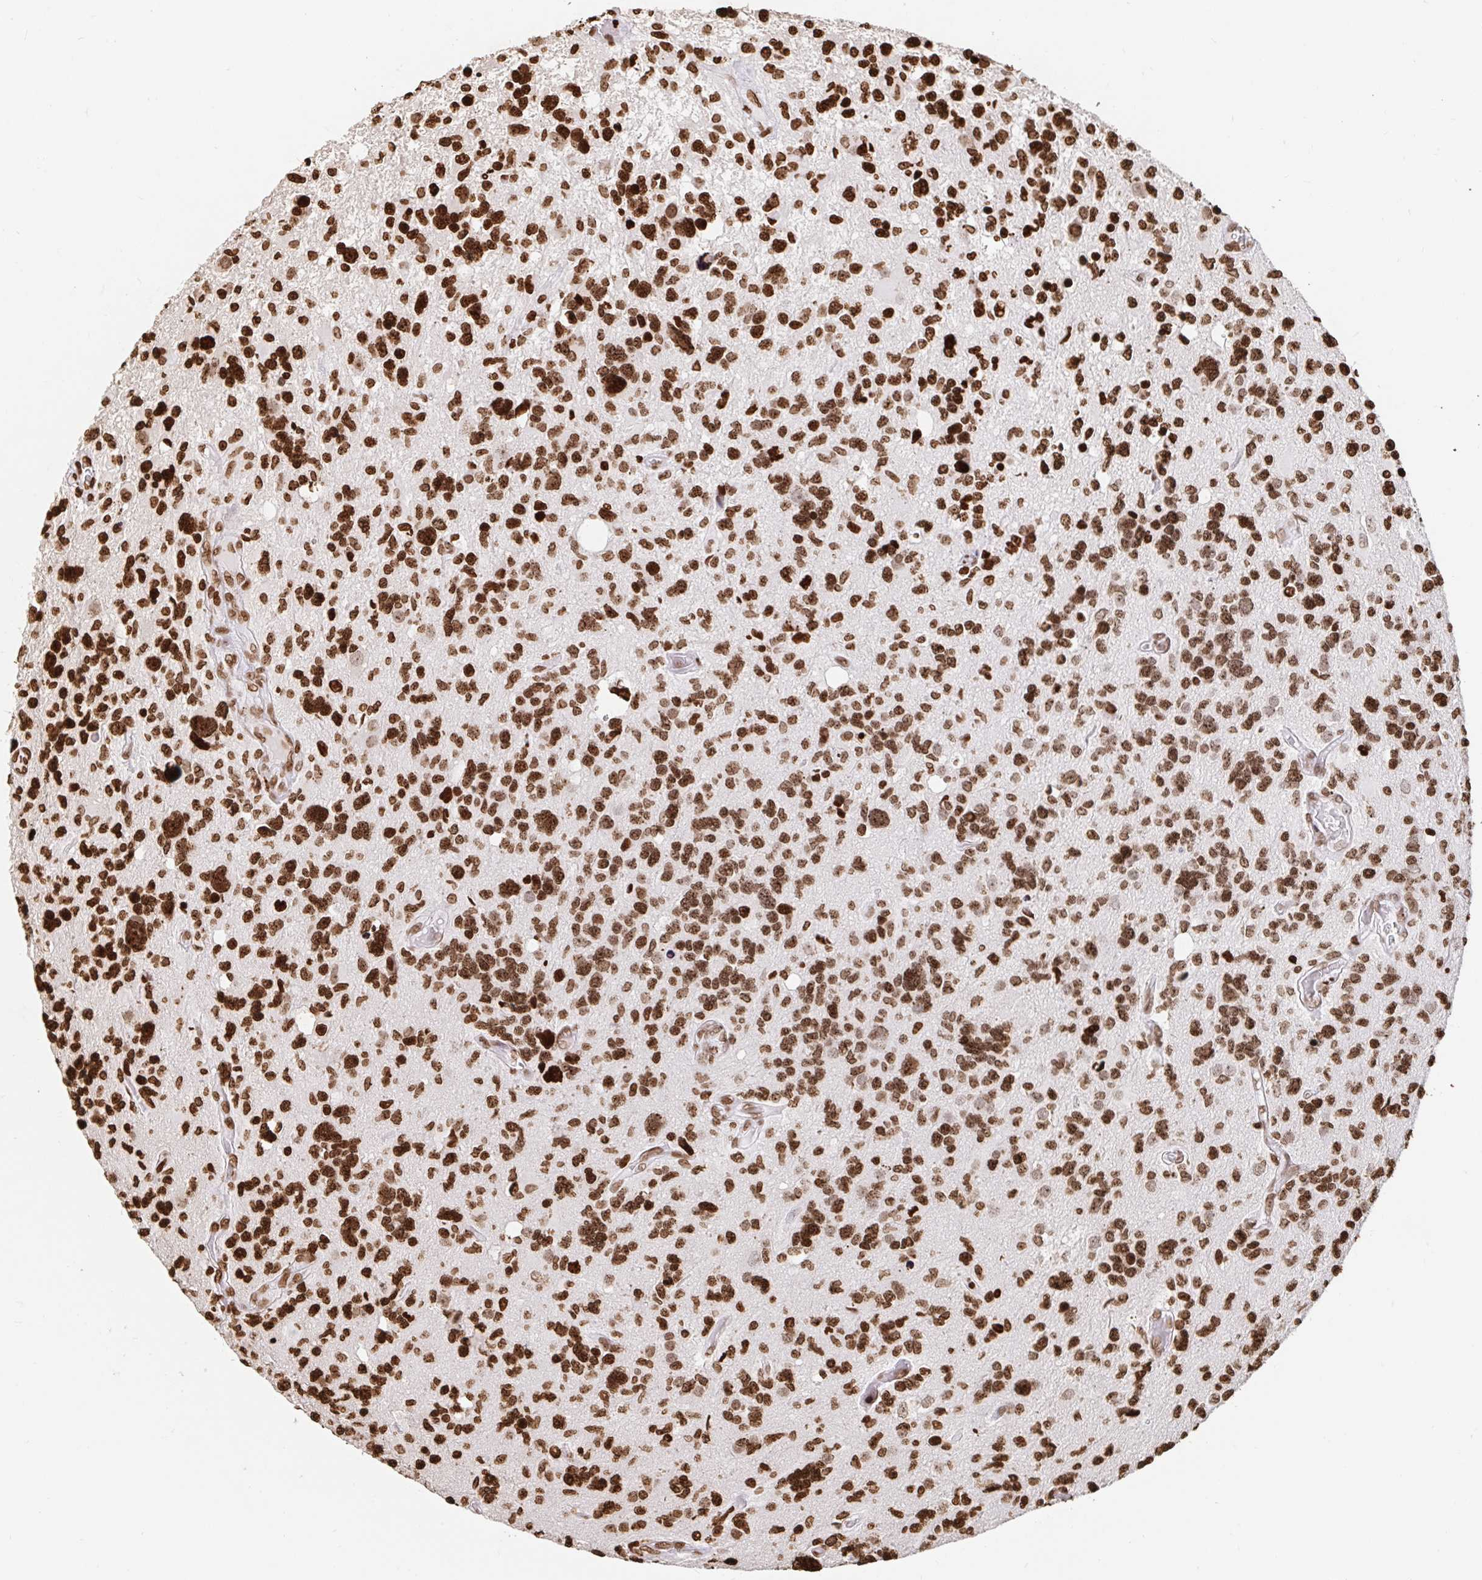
{"staining": {"intensity": "strong", "quantity": ">75%", "location": "nuclear"}, "tissue": "glioma", "cell_type": "Tumor cells", "image_type": "cancer", "snomed": [{"axis": "morphology", "description": "Glioma, malignant, High grade"}, {"axis": "topography", "description": "Brain"}], "caption": "This is an image of immunohistochemistry (IHC) staining of malignant glioma (high-grade), which shows strong expression in the nuclear of tumor cells.", "gene": "H2BC5", "patient": {"sex": "male", "age": 49}}